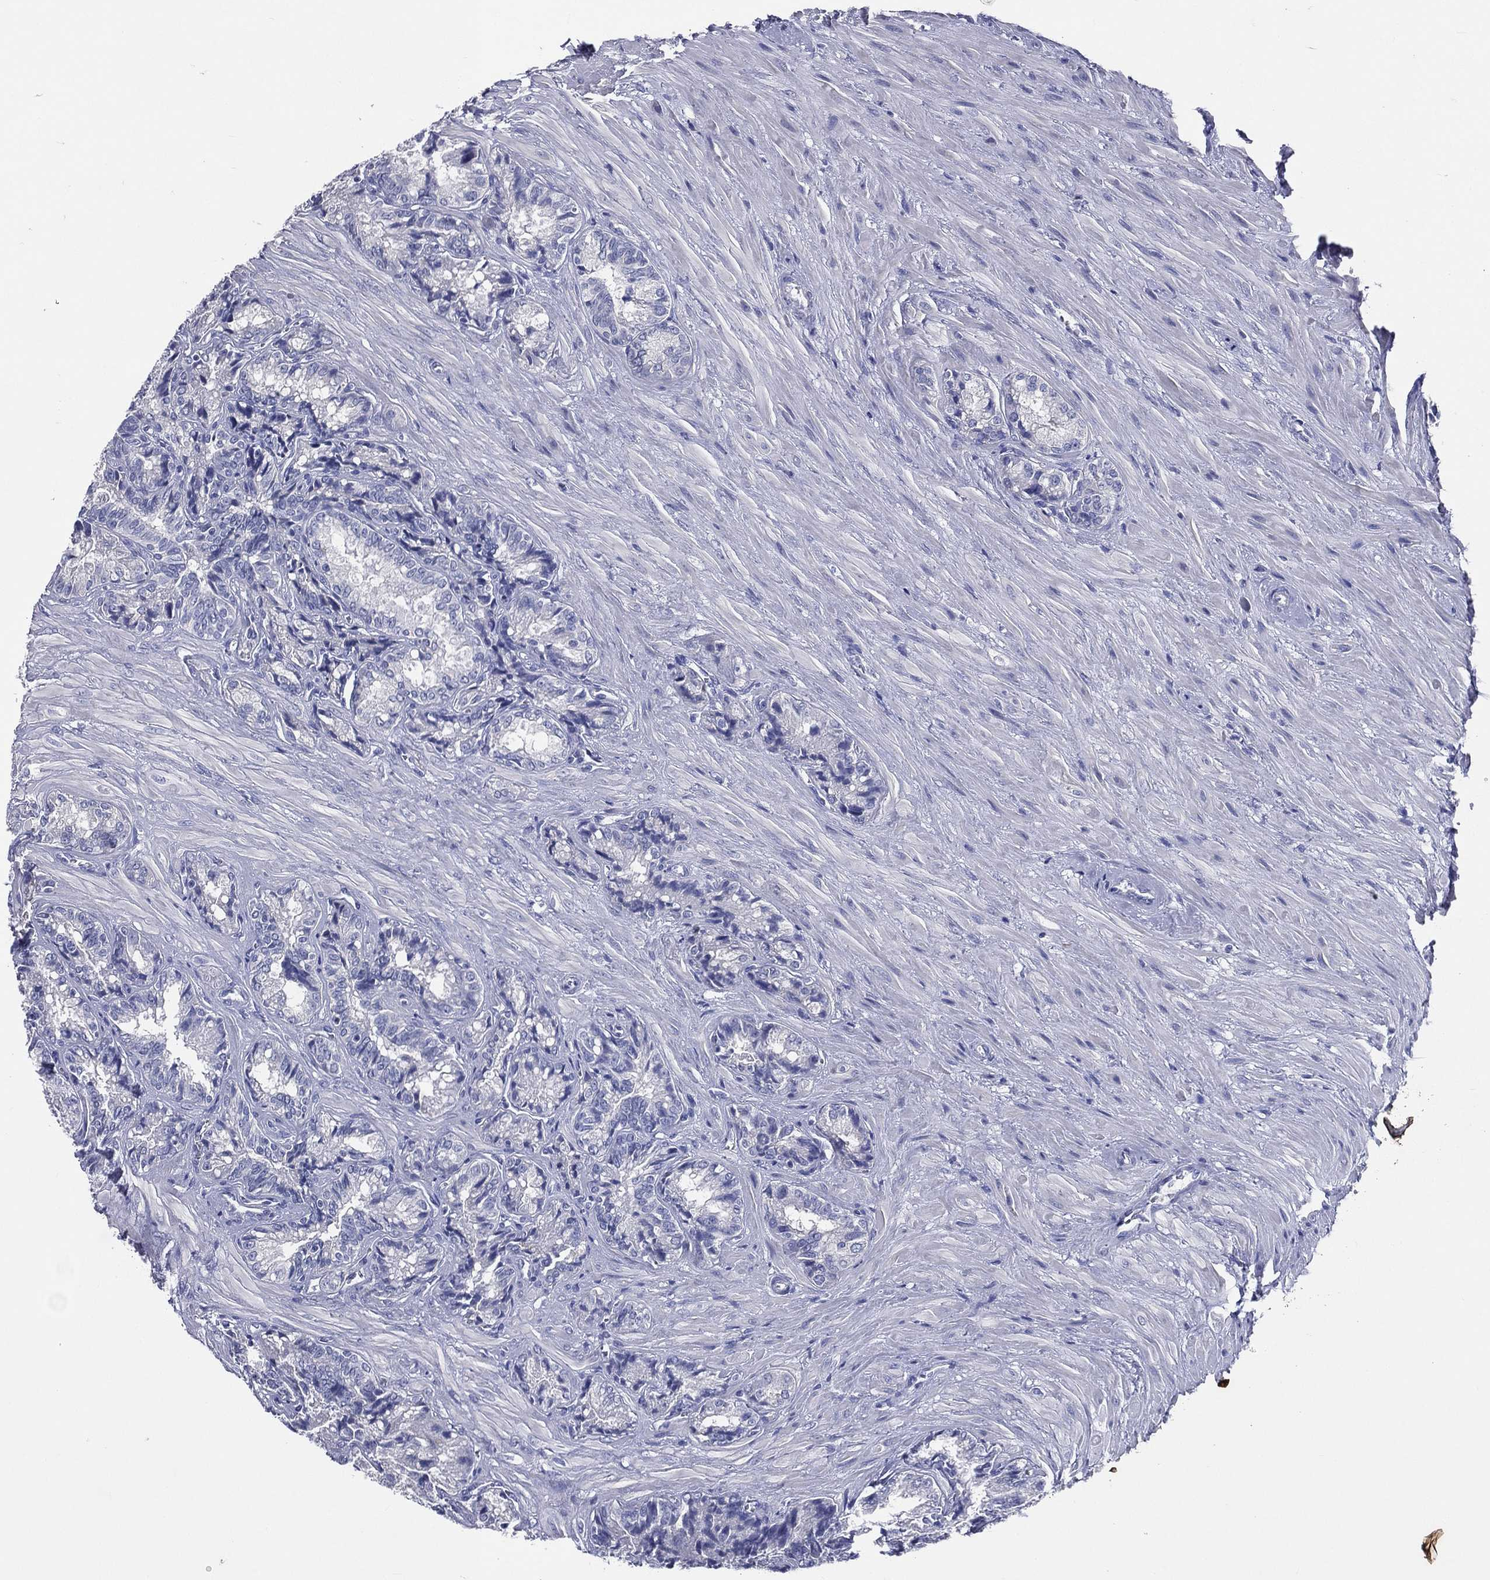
{"staining": {"intensity": "strong", "quantity": "<25%", "location": "cytoplasmic/membranous"}, "tissue": "seminal vesicle", "cell_type": "Glandular cells", "image_type": "normal", "snomed": [{"axis": "morphology", "description": "Normal tissue, NOS"}, {"axis": "topography", "description": "Seminal veicle"}], "caption": "Seminal vesicle stained with DAB immunohistochemistry exhibits medium levels of strong cytoplasmic/membranous staining in approximately <25% of glandular cells.", "gene": "TGM1", "patient": {"sex": "male", "age": 68}}